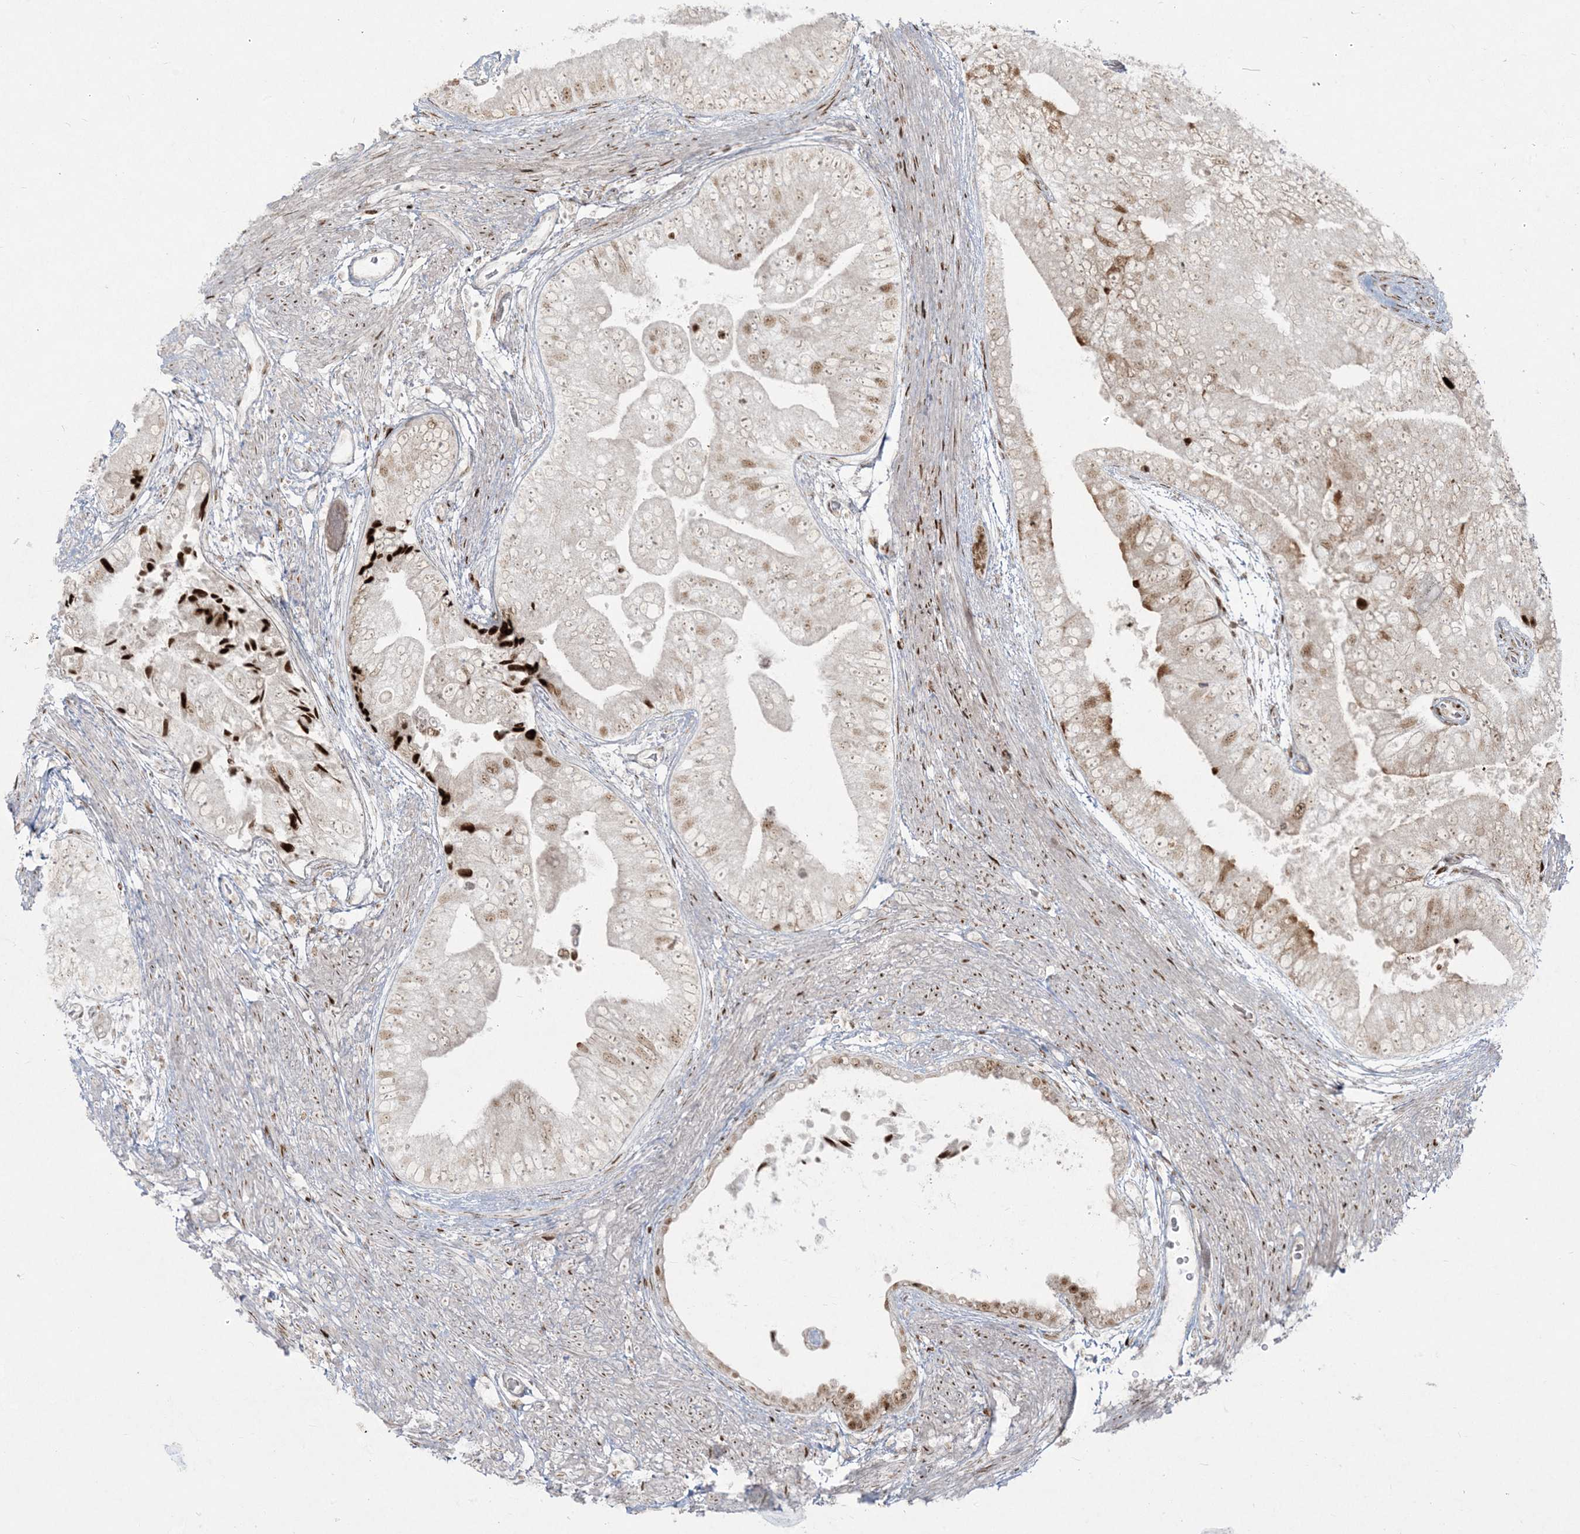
{"staining": {"intensity": "strong", "quantity": "25%-75%", "location": "nuclear"}, "tissue": "prostate cancer", "cell_type": "Tumor cells", "image_type": "cancer", "snomed": [{"axis": "morphology", "description": "Adenocarcinoma, High grade"}, {"axis": "topography", "description": "Prostate"}], "caption": "IHC of human adenocarcinoma (high-grade) (prostate) demonstrates high levels of strong nuclear expression in about 25%-75% of tumor cells.", "gene": "RBM10", "patient": {"sex": "male", "age": 70}}